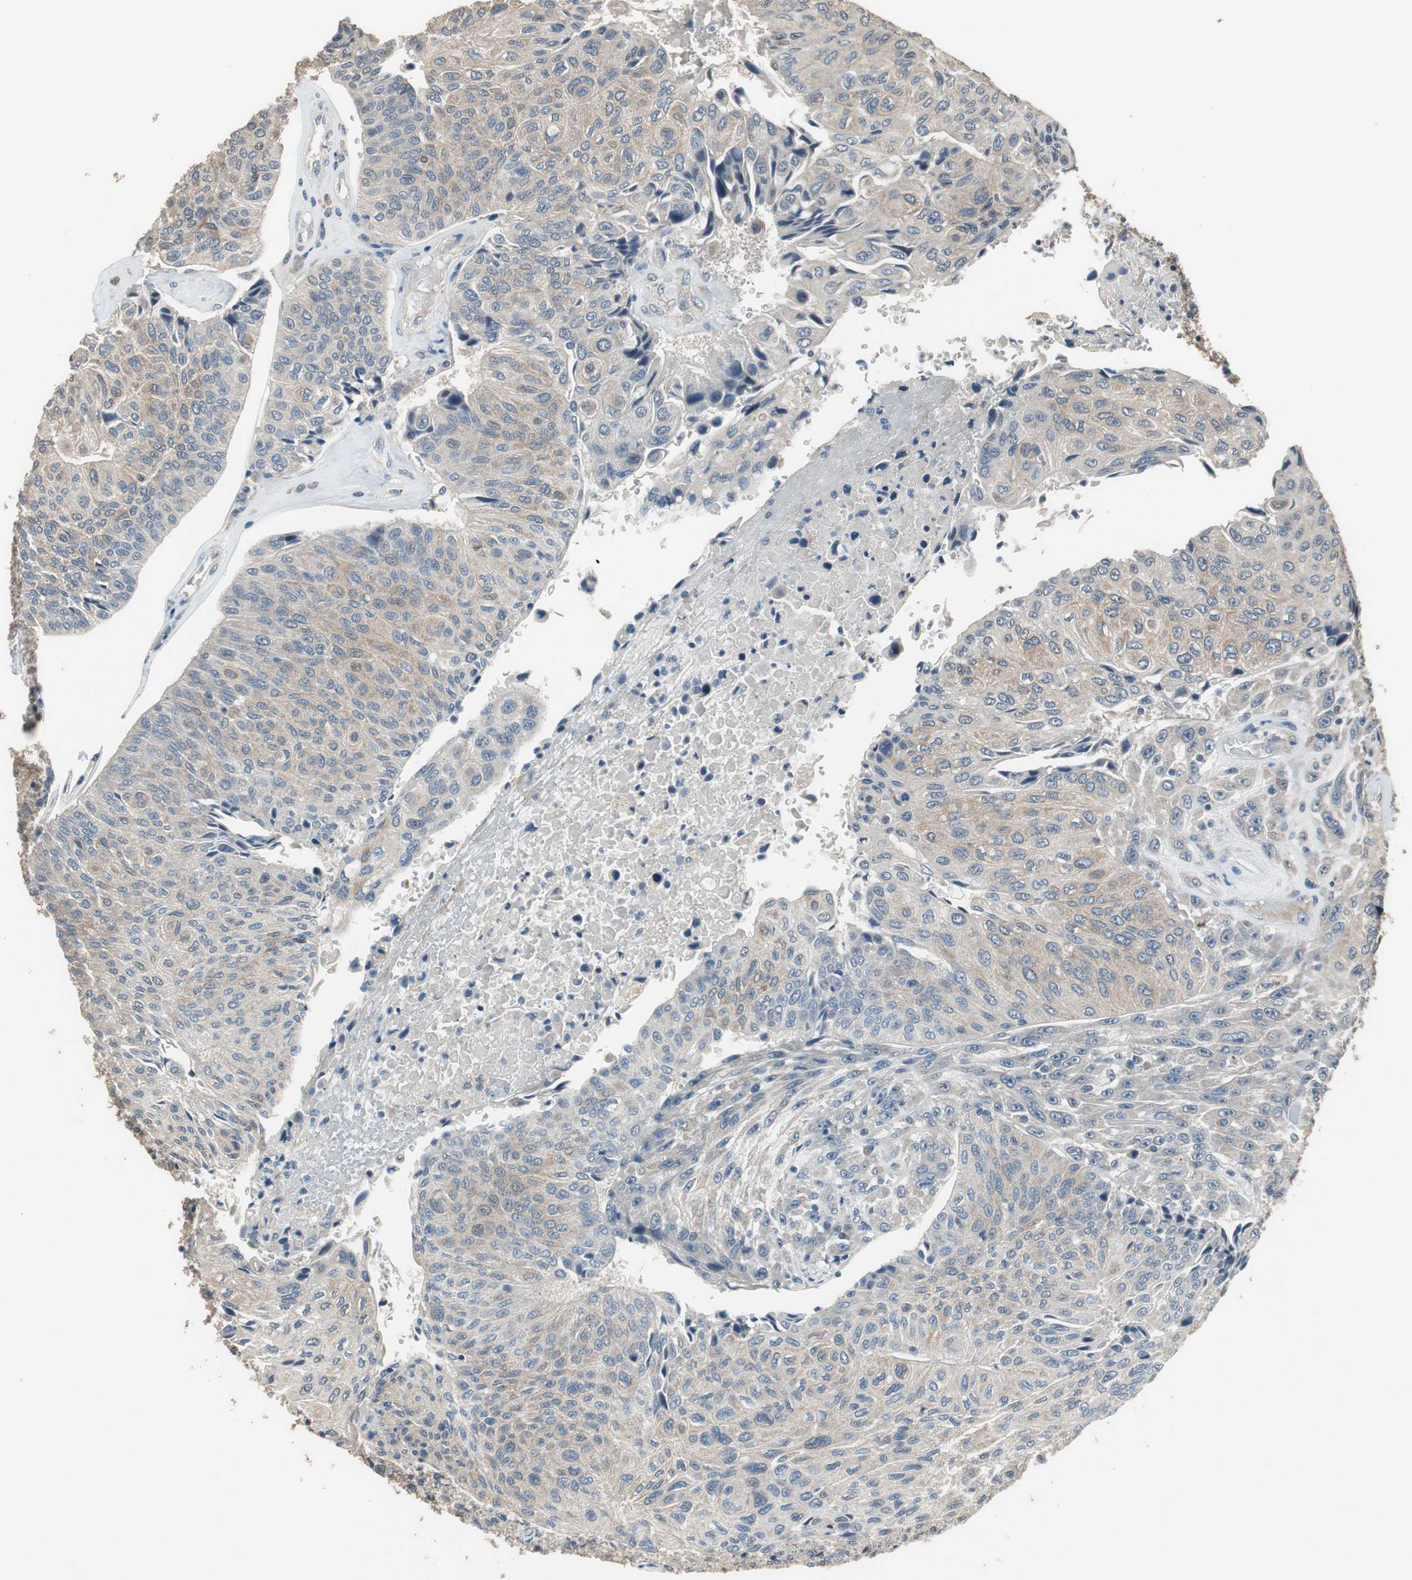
{"staining": {"intensity": "weak", "quantity": "<25%", "location": "cytoplasmic/membranous"}, "tissue": "urothelial cancer", "cell_type": "Tumor cells", "image_type": "cancer", "snomed": [{"axis": "morphology", "description": "Urothelial carcinoma, High grade"}, {"axis": "topography", "description": "Urinary bladder"}], "caption": "This image is of urothelial carcinoma (high-grade) stained with immunohistochemistry (IHC) to label a protein in brown with the nuclei are counter-stained blue. There is no staining in tumor cells.", "gene": "PI4KB", "patient": {"sex": "male", "age": 66}}